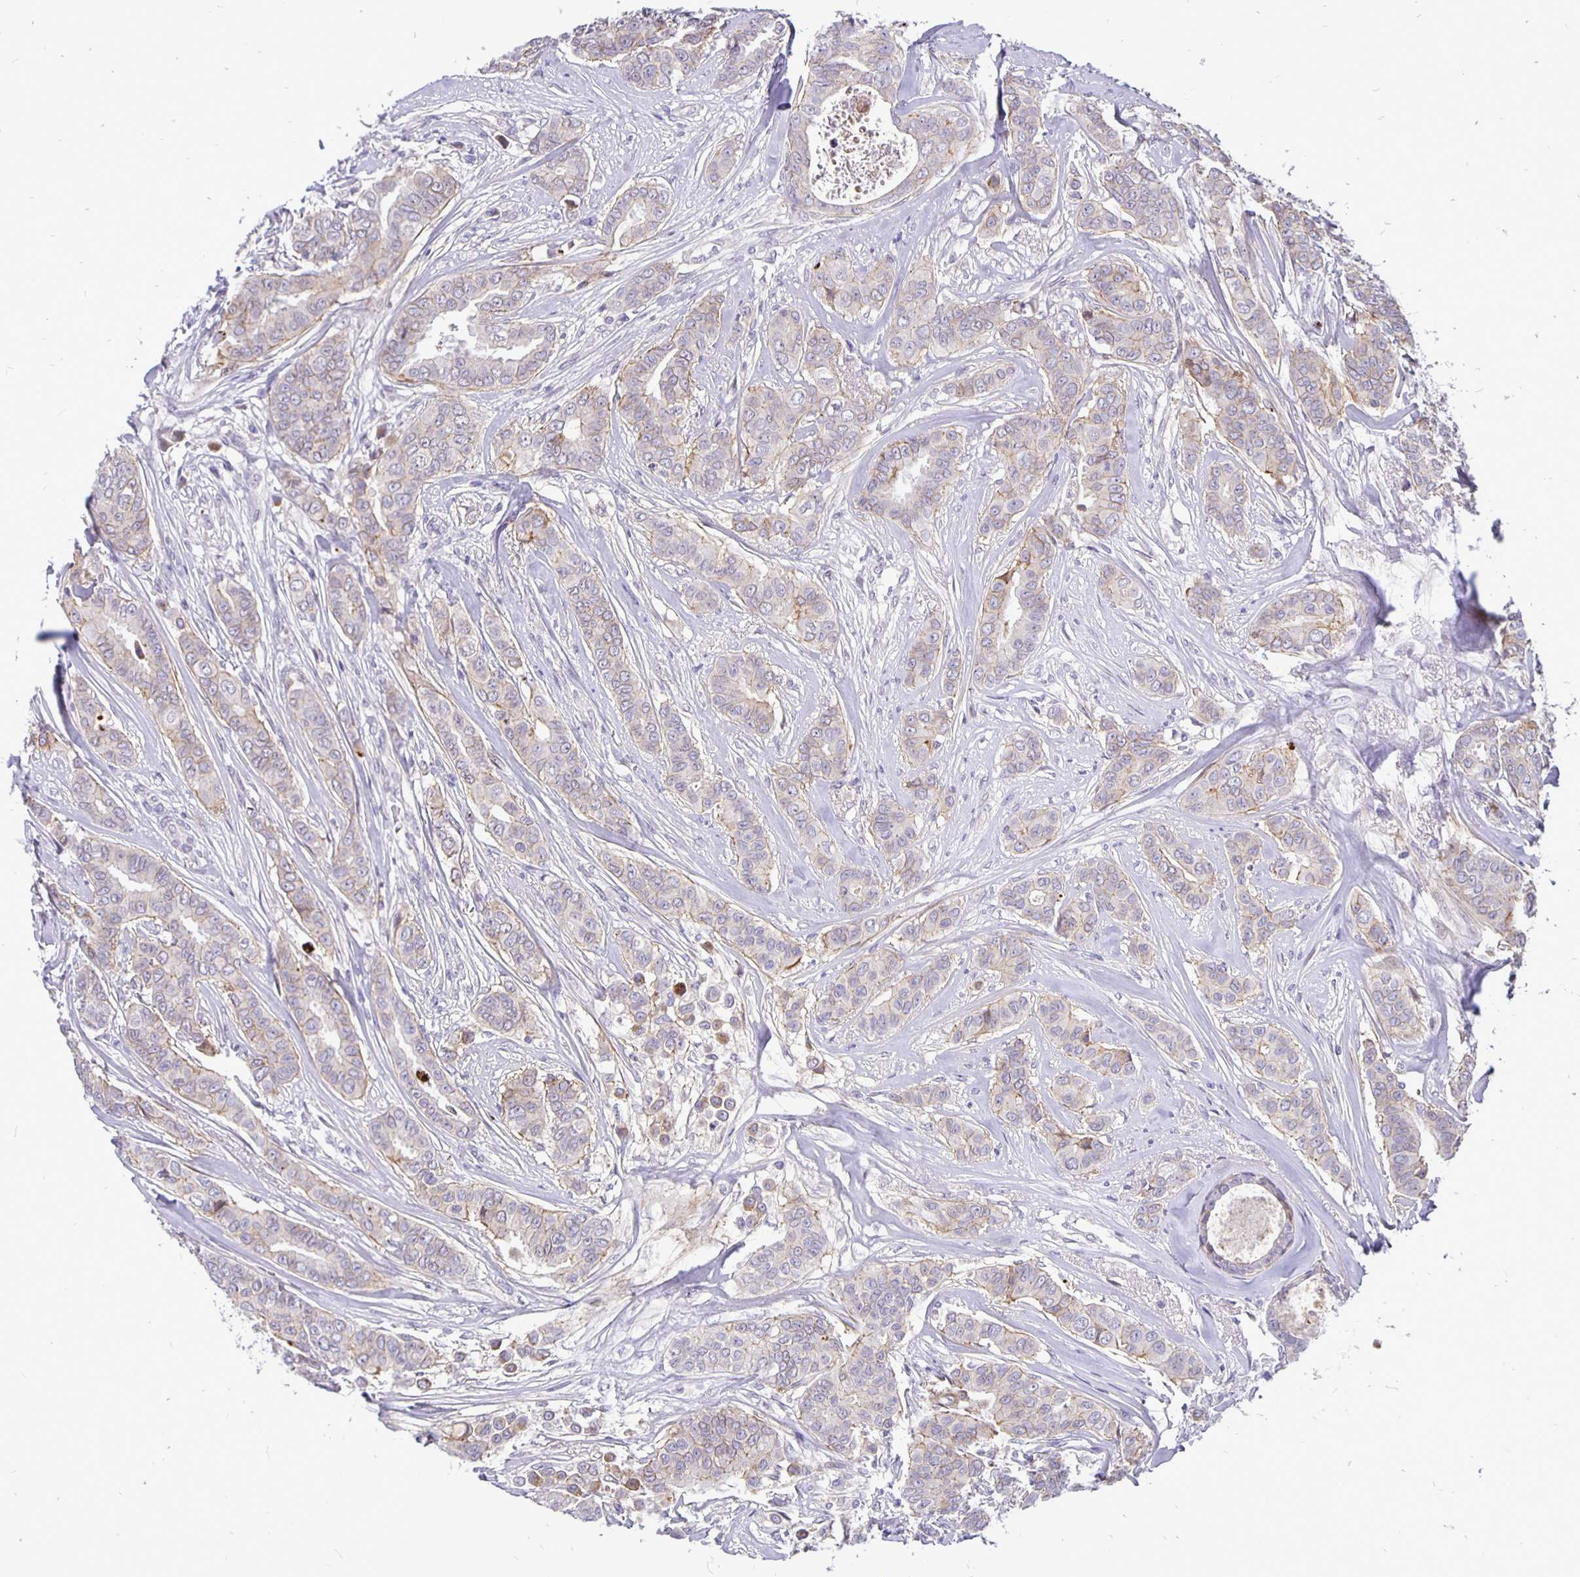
{"staining": {"intensity": "negative", "quantity": "none", "location": "none"}, "tissue": "breast cancer", "cell_type": "Tumor cells", "image_type": "cancer", "snomed": [{"axis": "morphology", "description": "Duct carcinoma"}, {"axis": "topography", "description": "Breast"}], "caption": "Immunohistochemistry micrograph of intraductal carcinoma (breast) stained for a protein (brown), which shows no positivity in tumor cells.", "gene": "ERBB2", "patient": {"sex": "female", "age": 45}}